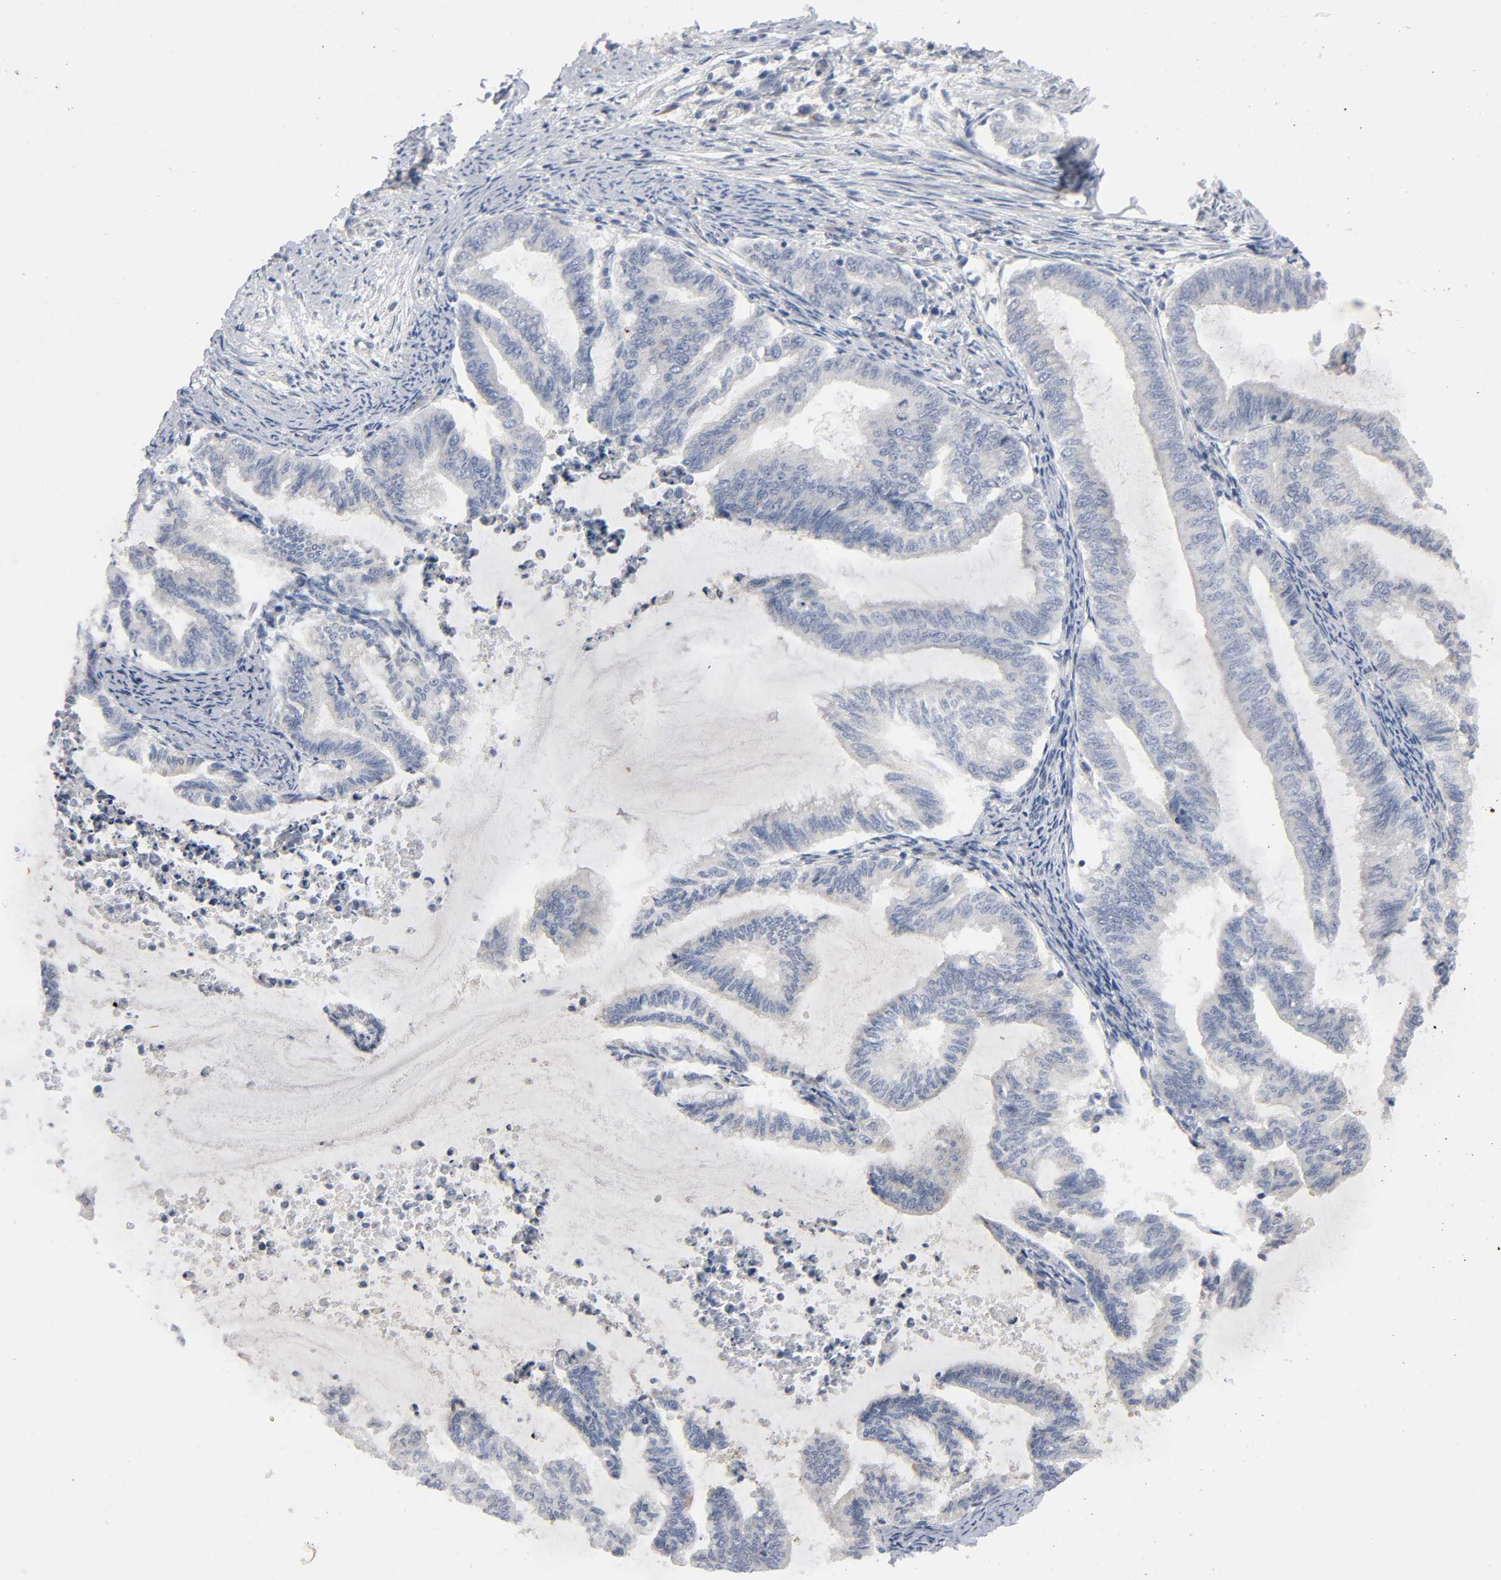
{"staining": {"intensity": "weak", "quantity": "<25%", "location": "cytoplasmic/membranous"}, "tissue": "endometrial cancer", "cell_type": "Tumor cells", "image_type": "cancer", "snomed": [{"axis": "morphology", "description": "Adenocarcinoma, NOS"}, {"axis": "topography", "description": "Endometrium"}], "caption": "Immunohistochemical staining of human endometrial cancer reveals no significant staining in tumor cells. (Stains: DAB immunohistochemistry with hematoxylin counter stain, Microscopy: brightfield microscopy at high magnification).", "gene": "HDAC6", "patient": {"sex": "female", "age": 79}}